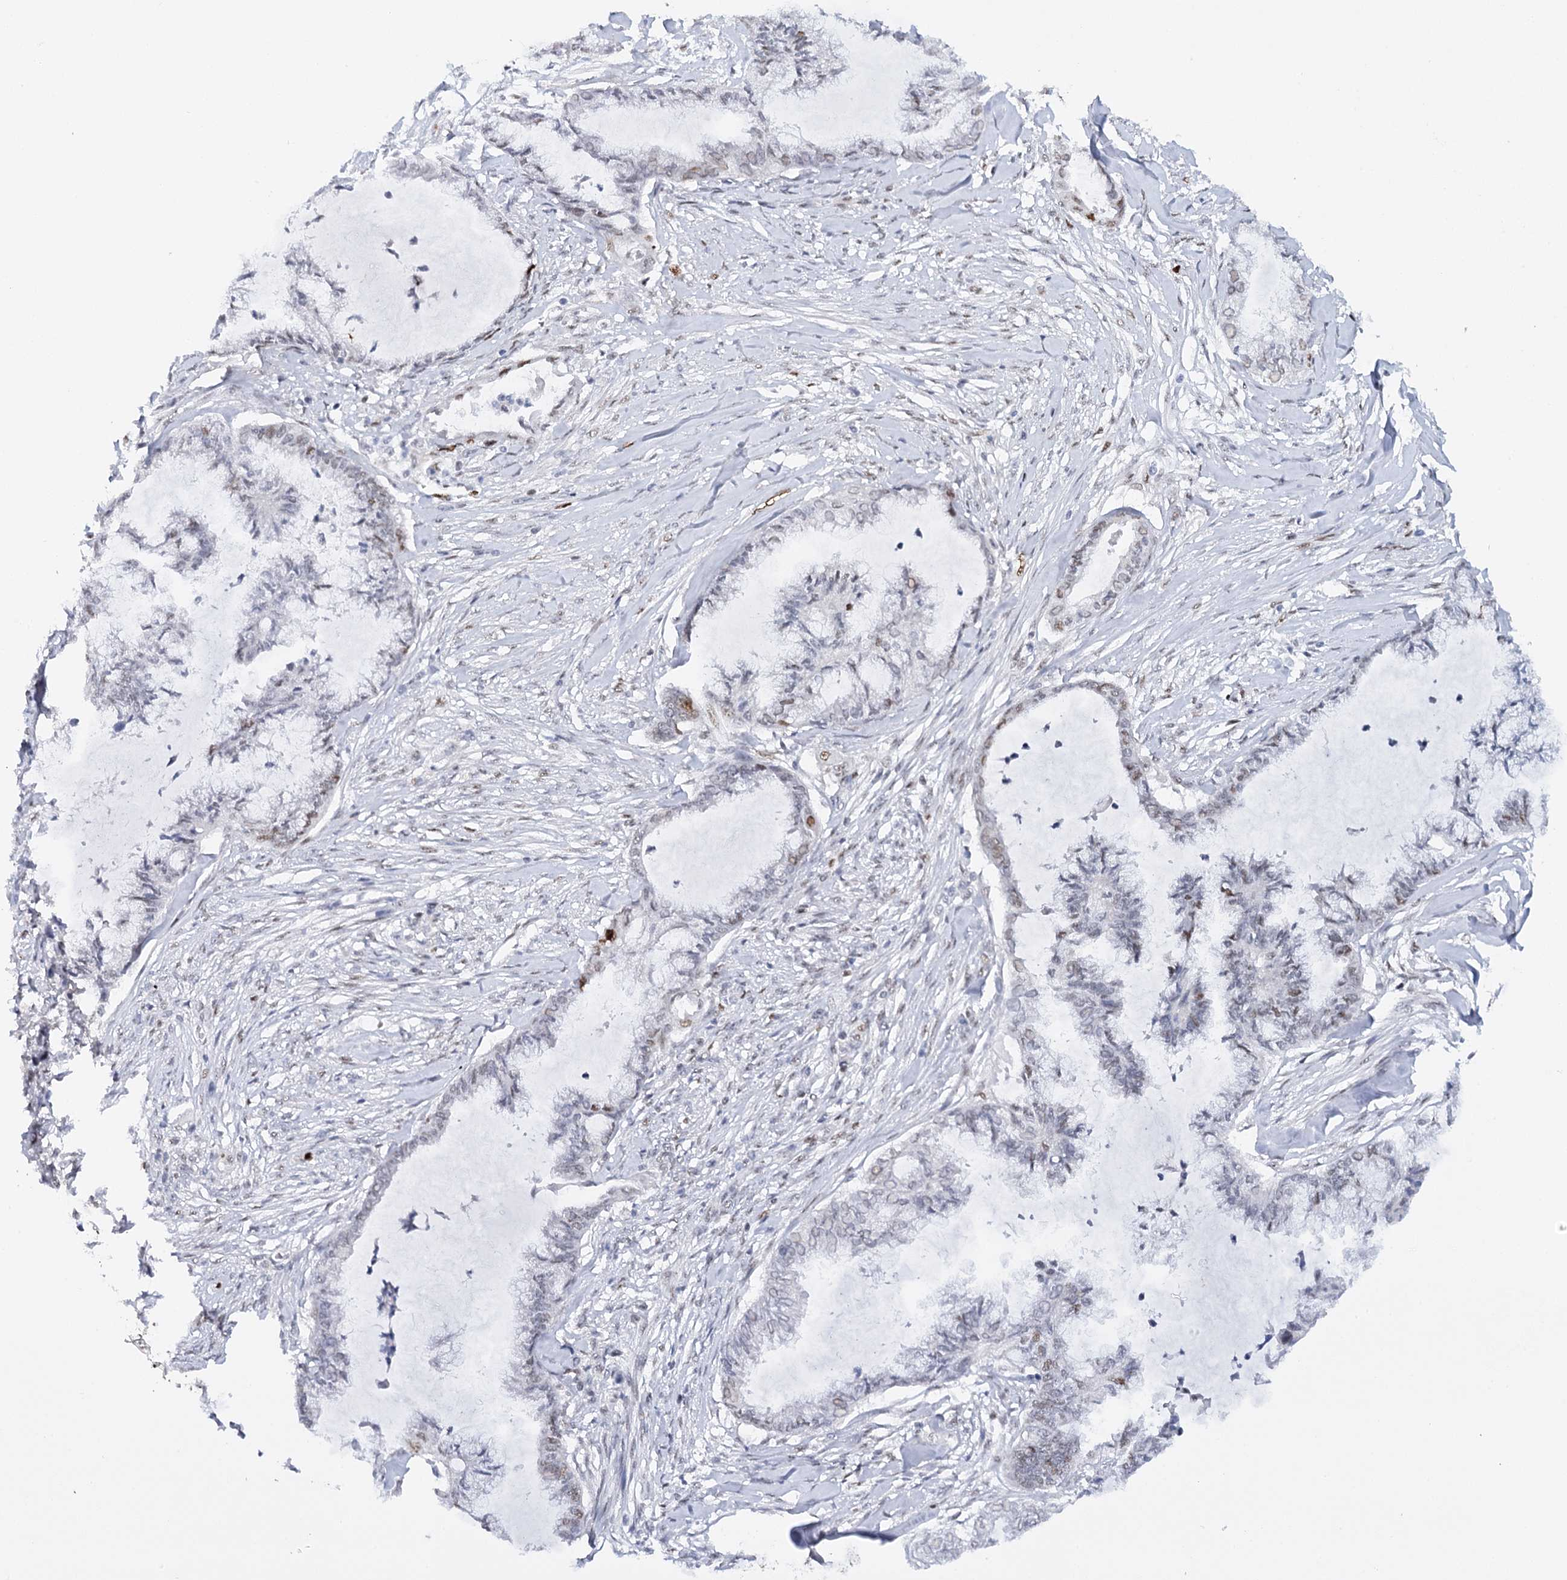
{"staining": {"intensity": "moderate", "quantity": "<25%", "location": "nuclear"}, "tissue": "endometrial cancer", "cell_type": "Tumor cells", "image_type": "cancer", "snomed": [{"axis": "morphology", "description": "Adenocarcinoma, NOS"}, {"axis": "topography", "description": "Endometrium"}], "caption": "Immunohistochemistry (IHC) micrograph of neoplastic tissue: human endometrial cancer stained using immunohistochemistry (IHC) shows low levels of moderate protein expression localized specifically in the nuclear of tumor cells, appearing as a nuclear brown color.", "gene": "TP53", "patient": {"sex": "female", "age": 86}}